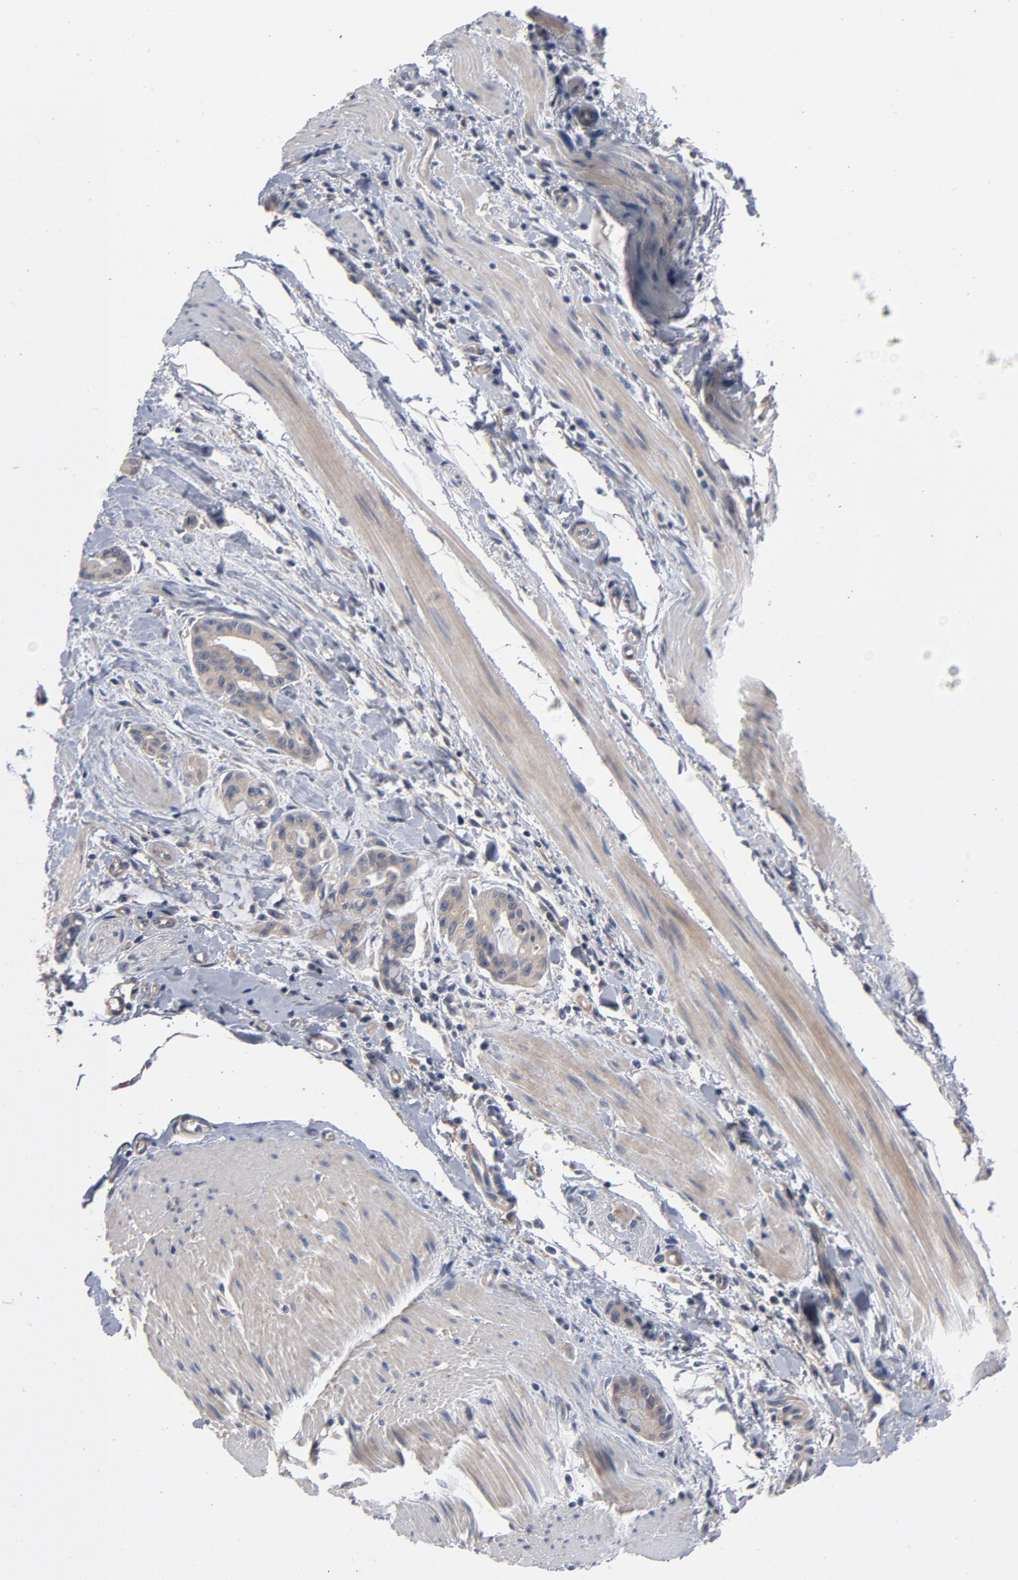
{"staining": {"intensity": "weak", "quantity": ">75%", "location": "cytoplasmic/membranous"}, "tissue": "pancreatic cancer", "cell_type": "Tumor cells", "image_type": "cancer", "snomed": [{"axis": "morphology", "description": "Adenocarcinoma, NOS"}, {"axis": "topography", "description": "Pancreas"}], "caption": "Human pancreatic cancer (adenocarcinoma) stained with a protein marker demonstrates weak staining in tumor cells.", "gene": "CCDC134", "patient": {"sex": "male", "age": 59}}